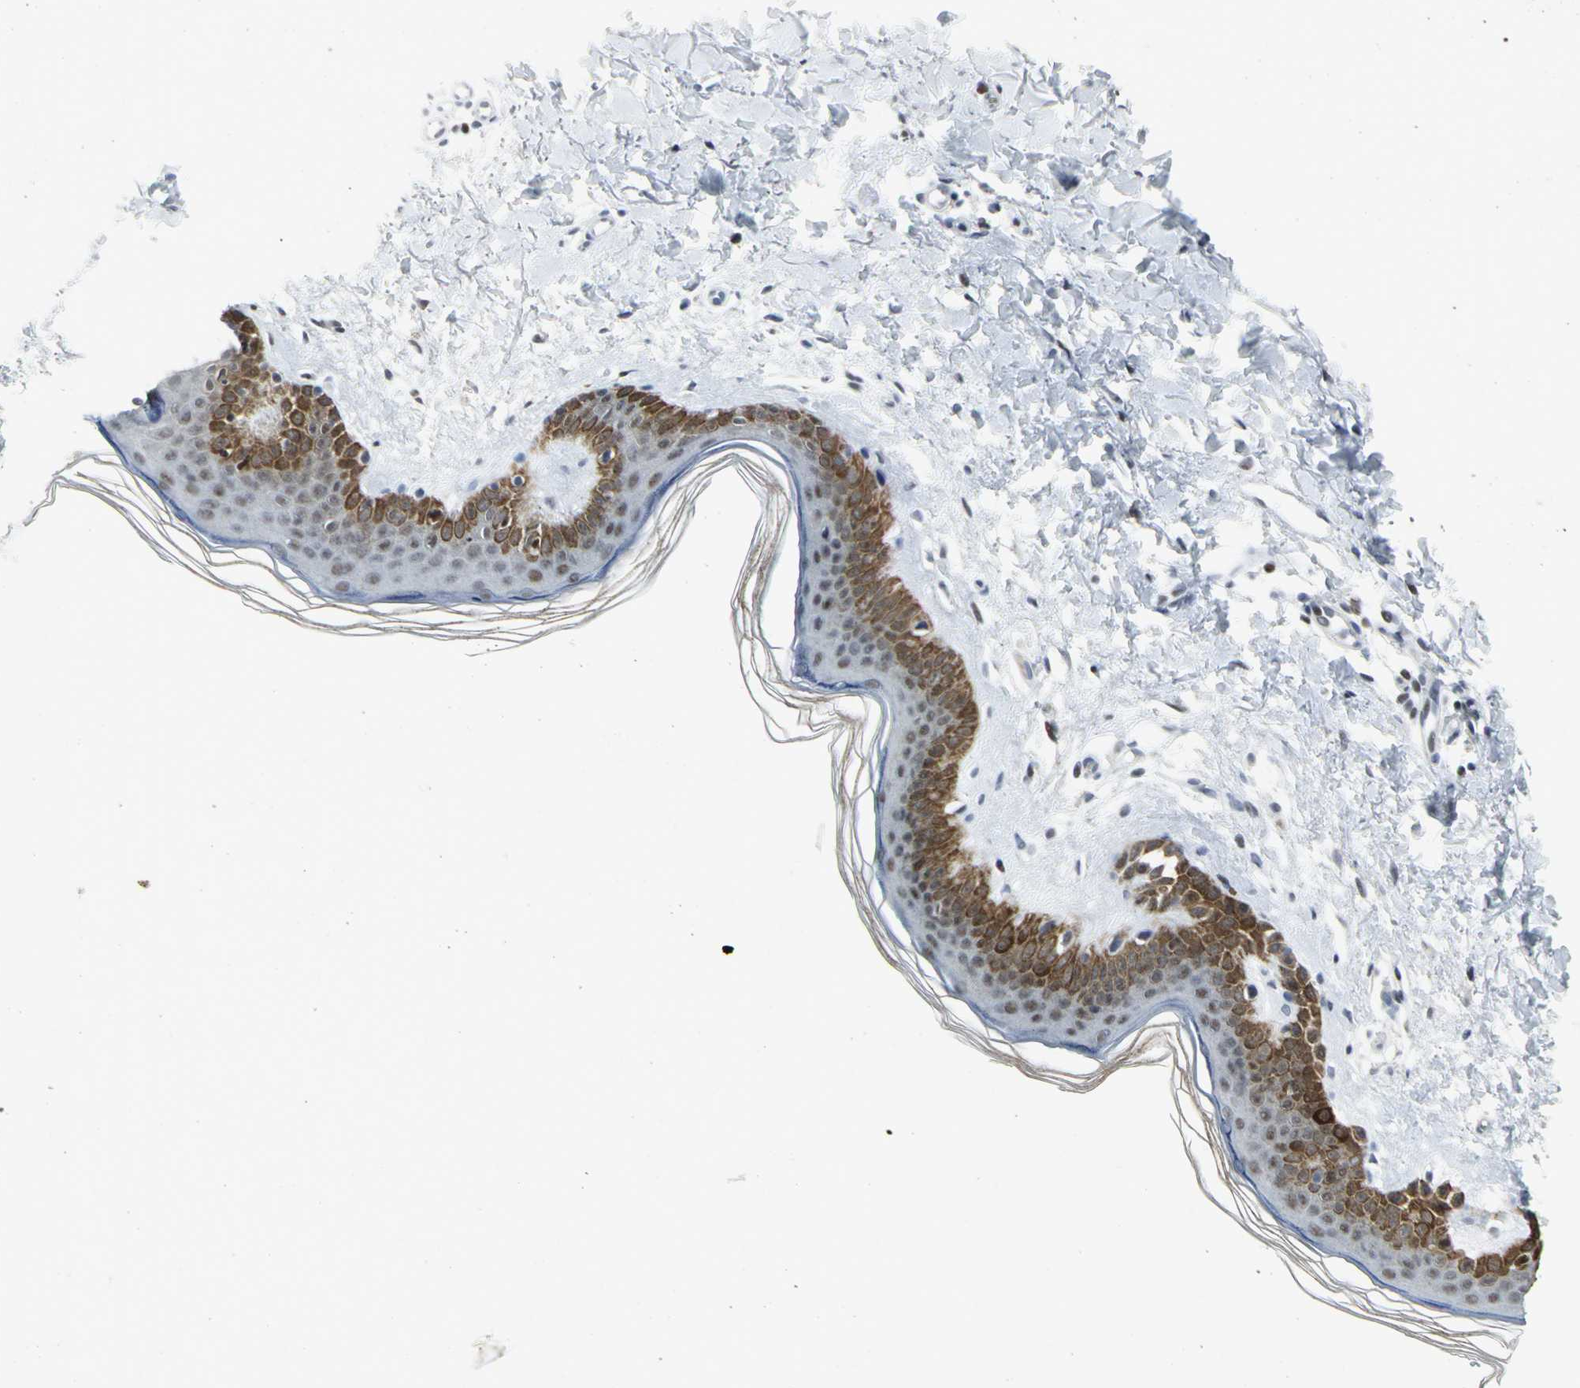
{"staining": {"intensity": "weak", "quantity": ">75%", "location": "cytoplasmic/membranous"}, "tissue": "skin", "cell_type": "Fibroblasts", "image_type": "normal", "snomed": [{"axis": "morphology", "description": "Normal tissue, NOS"}, {"axis": "topography", "description": "Skin"}], "caption": "High-magnification brightfield microscopy of unremarkable skin stained with DAB (brown) and counterstained with hematoxylin (blue). fibroblasts exhibit weak cytoplasmic/membranous positivity is present in approximately>75% of cells.", "gene": "RPA1", "patient": {"sex": "female", "age": 56}}